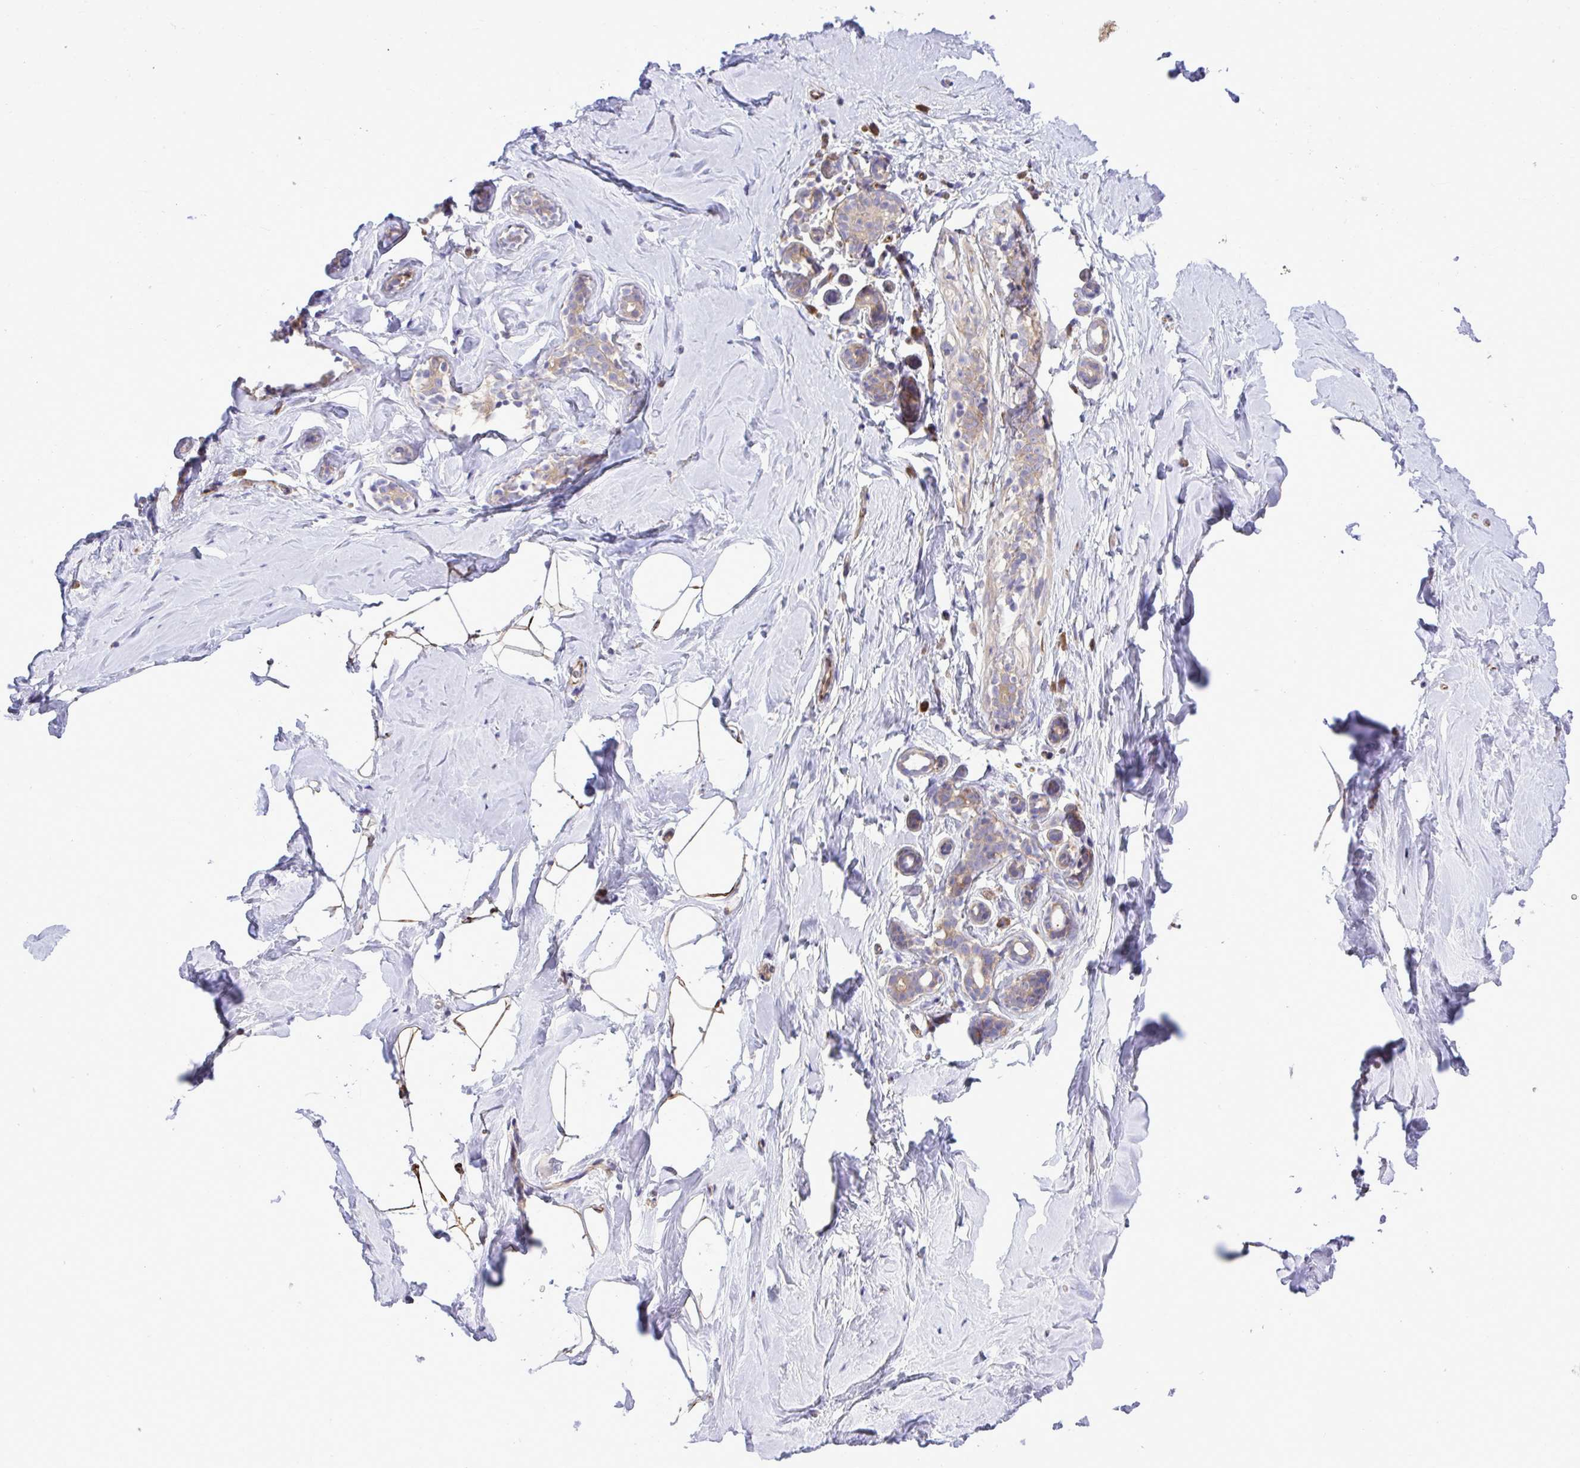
{"staining": {"intensity": "moderate", "quantity": "25%-75%", "location": "cytoplasmic/membranous"}, "tissue": "breast", "cell_type": "Adipocytes", "image_type": "normal", "snomed": [{"axis": "morphology", "description": "Normal tissue, NOS"}, {"axis": "topography", "description": "Breast"}], "caption": "Moderate cytoplasmic/membranous positivity is identified in about 25%-75% of adipocytes in benign breast. Using DAB (brown) and hematoxylin (blue) stains, captured at high magnification using brightfield microscopy.", "gene": "PAIP2", "patient": {"sex": "female", "age": 32}}